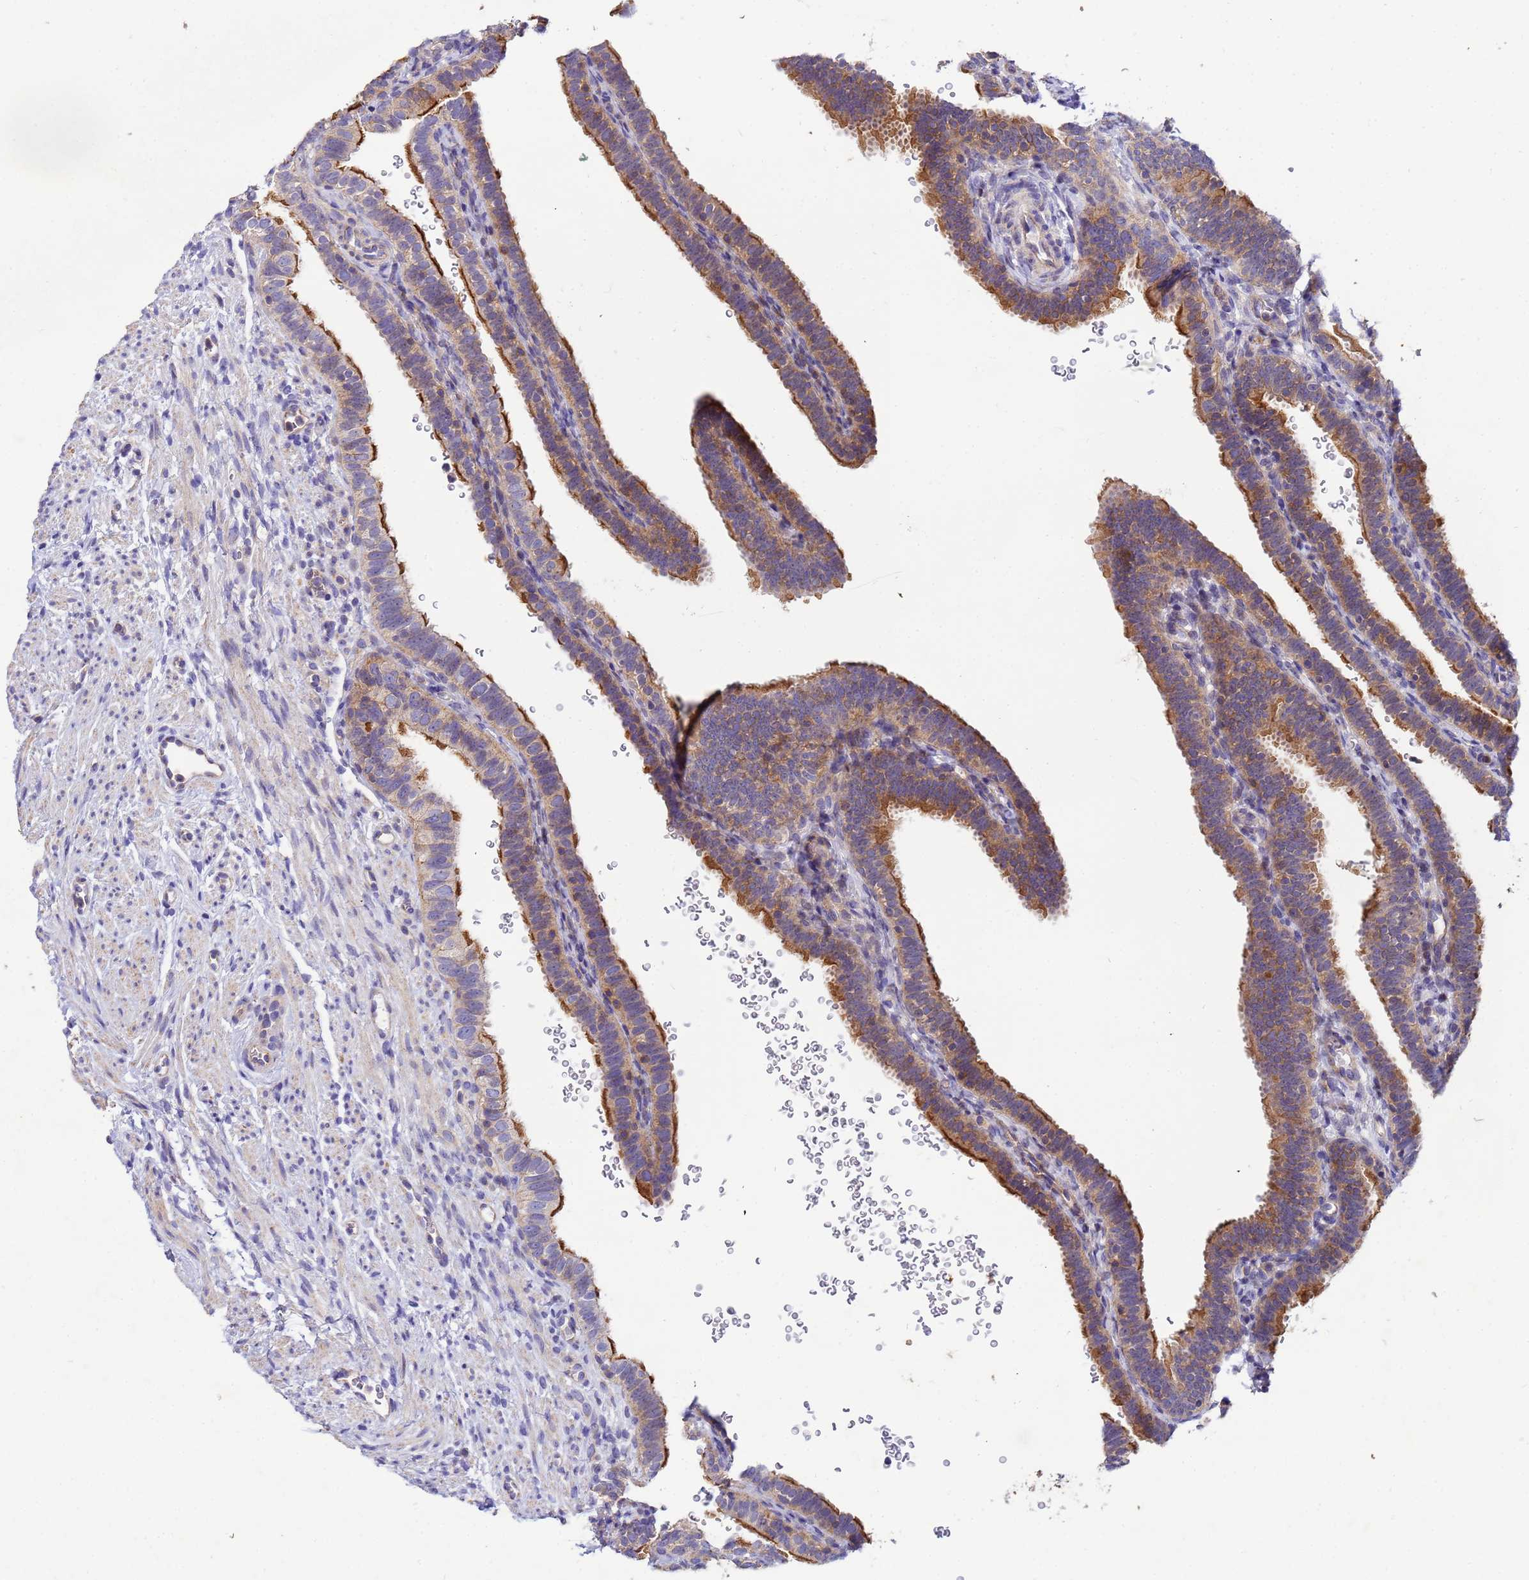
{"staining": {"intensity": "moderate", "quantity": ">75%", "location": "cytoplasmic/membranous"}, "tissue": "fallopian tube", "cell_type": "Glandular cells", "image_type": "normal", "snomed": [{"axis": "morphology", "description": "Normal tissue, NOS"}, {"axis": "topography", "description": "Fallopian tube"}], "caption": "IHC image of benign fallopian tube stained for a protein (brown), which displays medium levels of moderate cytoplasmic/membranous expression in approximately >75% of glandular cells.", "gene": "CDC34", "patient": {"sex": "female", "age": 41}}